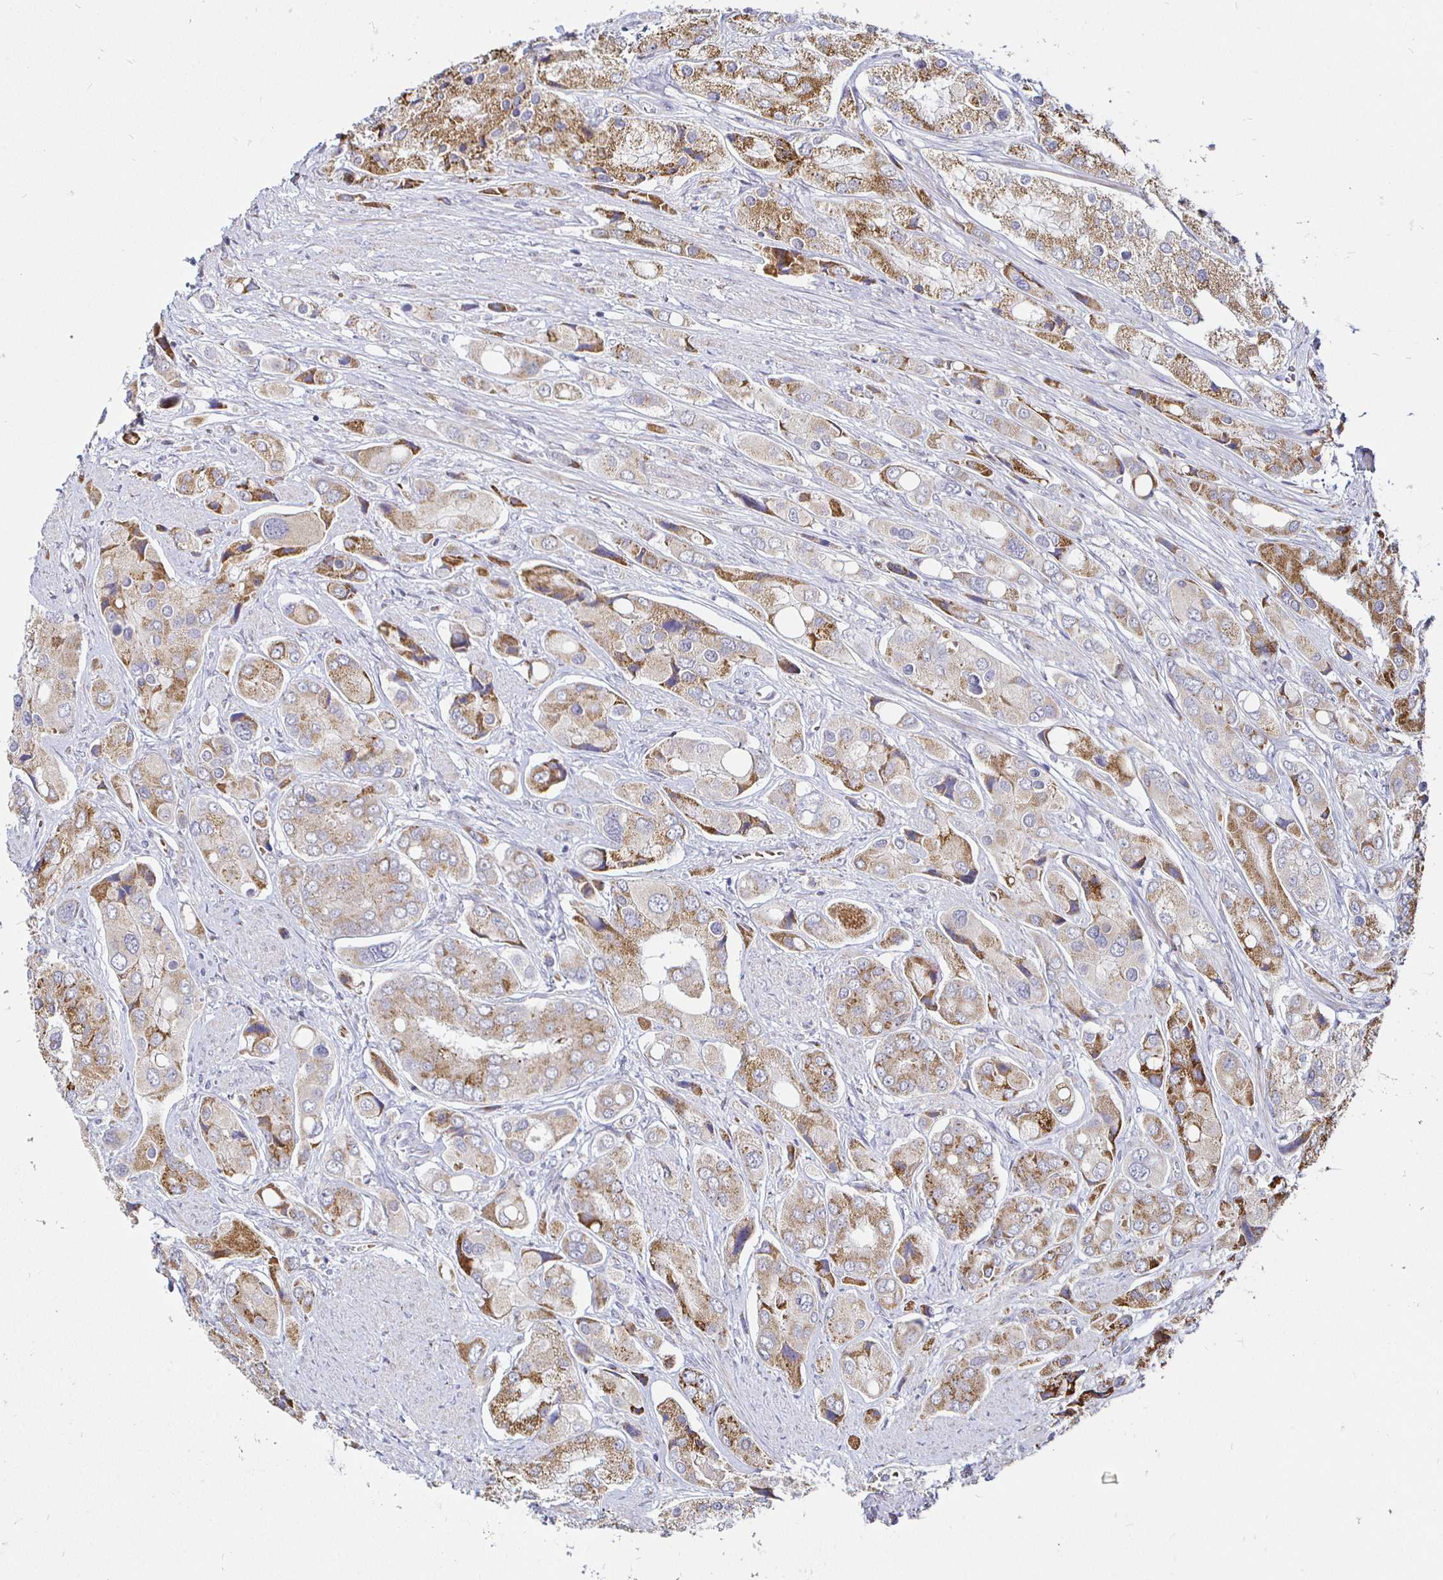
{"staining": {"intensity": "moderate", "quantity": ">75%", "location": "cytoplasmic/membranous"}, "tissue": "prostate cancer", "cell_type": "Tumor cells", "image_type": "cancer", "snomed": [{"axis": "morphology", "description": "Adenocarcinoma, Low grade"}, {"axis": "topography", "description": "Prostate"}], "caption": "Immunohistochemical staining of prostate low-grade adenocarcinoma displays moderate cytoplasmic/membranous protein staining in about >75% of tumor cells.", "gene": "ATG3", "patient": {"sex": "male", "age": 69}}